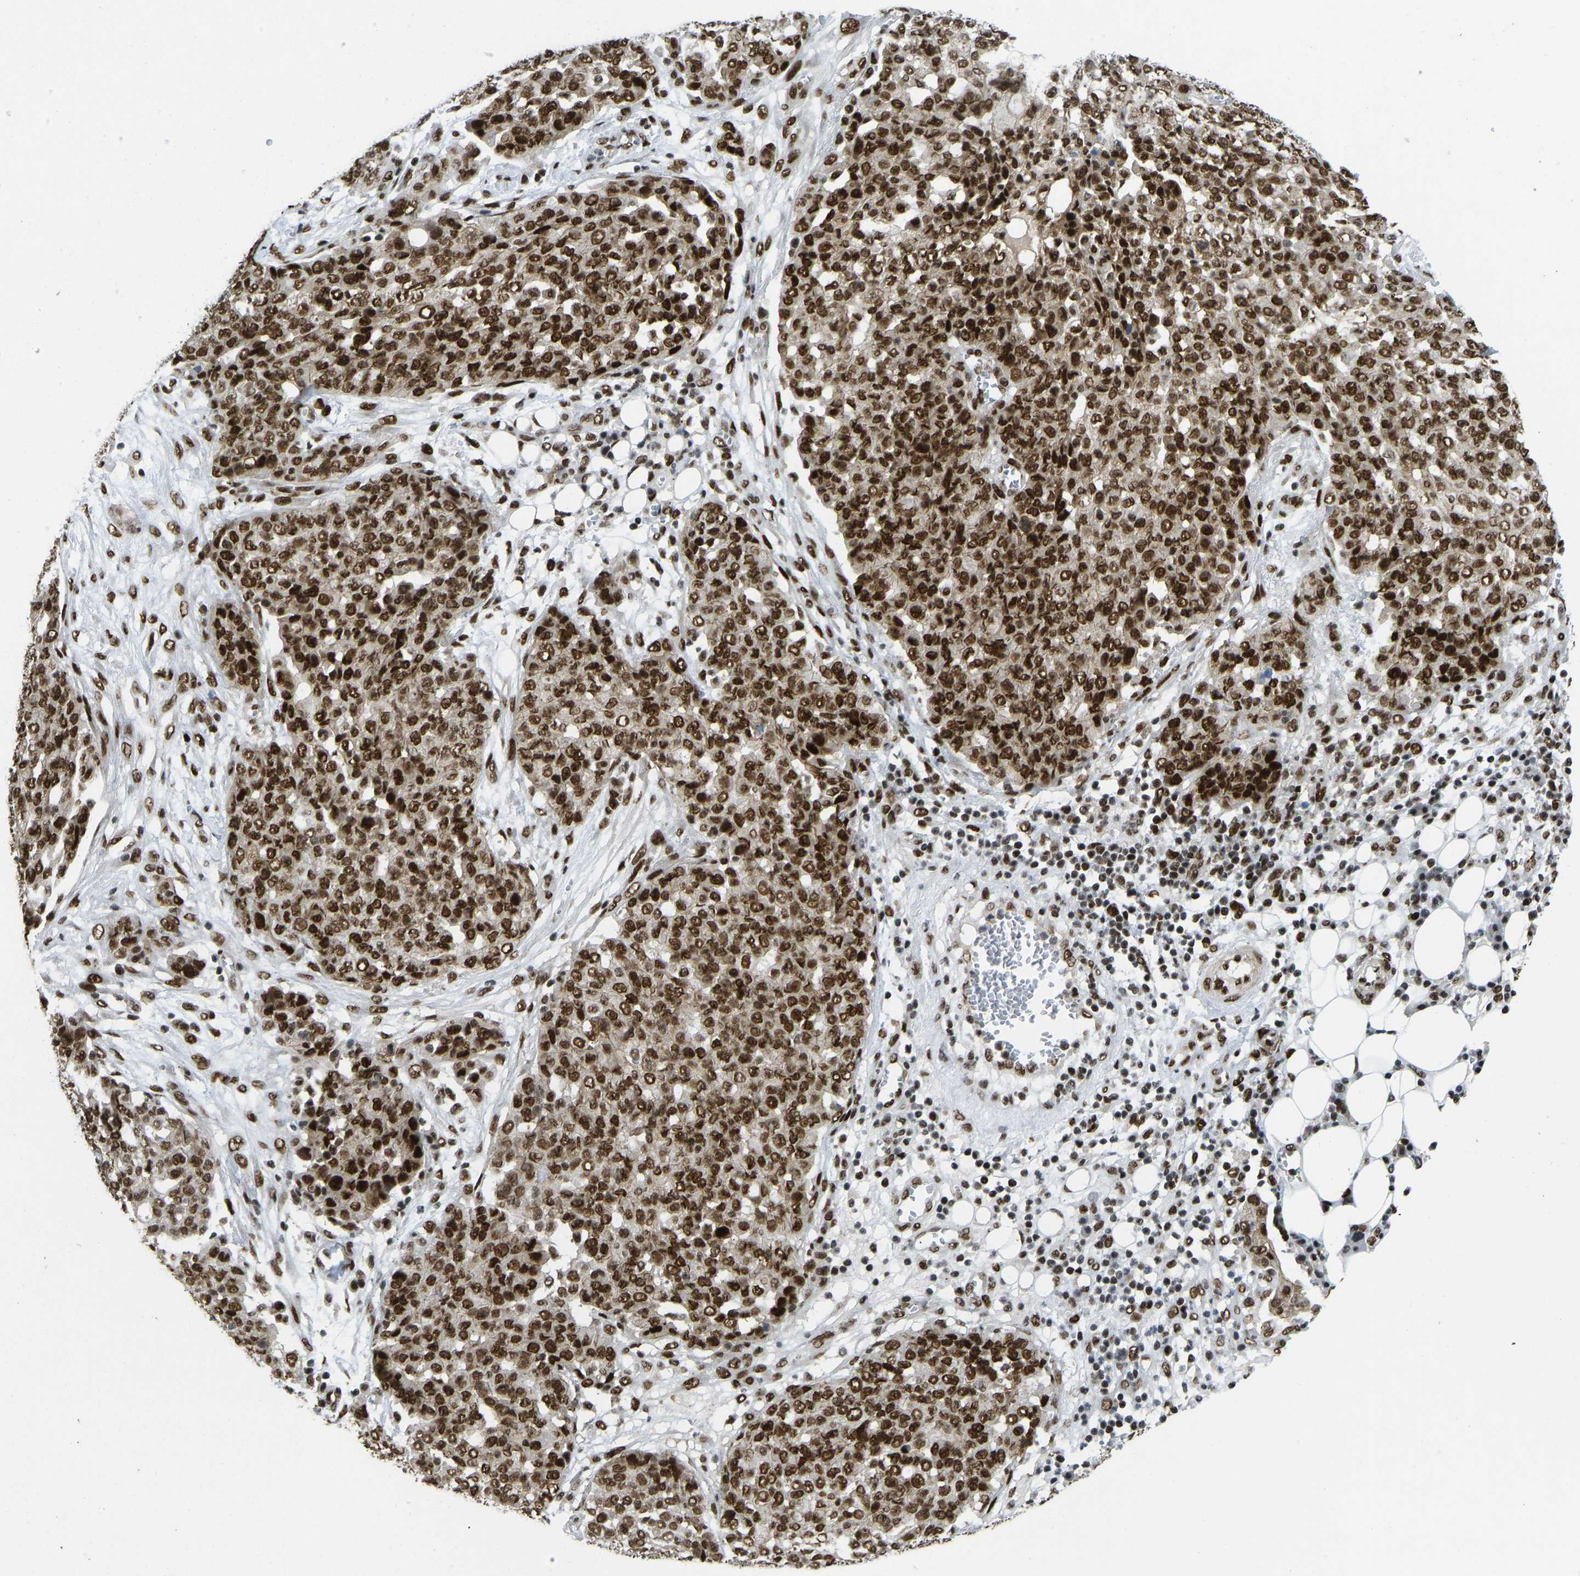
{"staining": {"intensity": "strong", "quantity": ">75%", "location": "nuclear"}, "tissue": "ovarian cancer", "cell_type": "Tumor cells", "image_type": "cancer", "snomed": [{"axis": "morphology", "description": "Cystadenocarcinoma, serous, NOS"}, {"axis": "topography", "description": "Soft tissue"}, {"axis": "topography", "description": "Ovary"}], "caption": "DAB (3,3'-diaminobenzidine) immunohistochemical staining of human serous cystadenocarcinoma (ovarian) shows strong nuclear protein positivity in approximately >75% of tumor cells.", "gene": "FOXK1", "patient": {"sex": "female", "age": 57}}